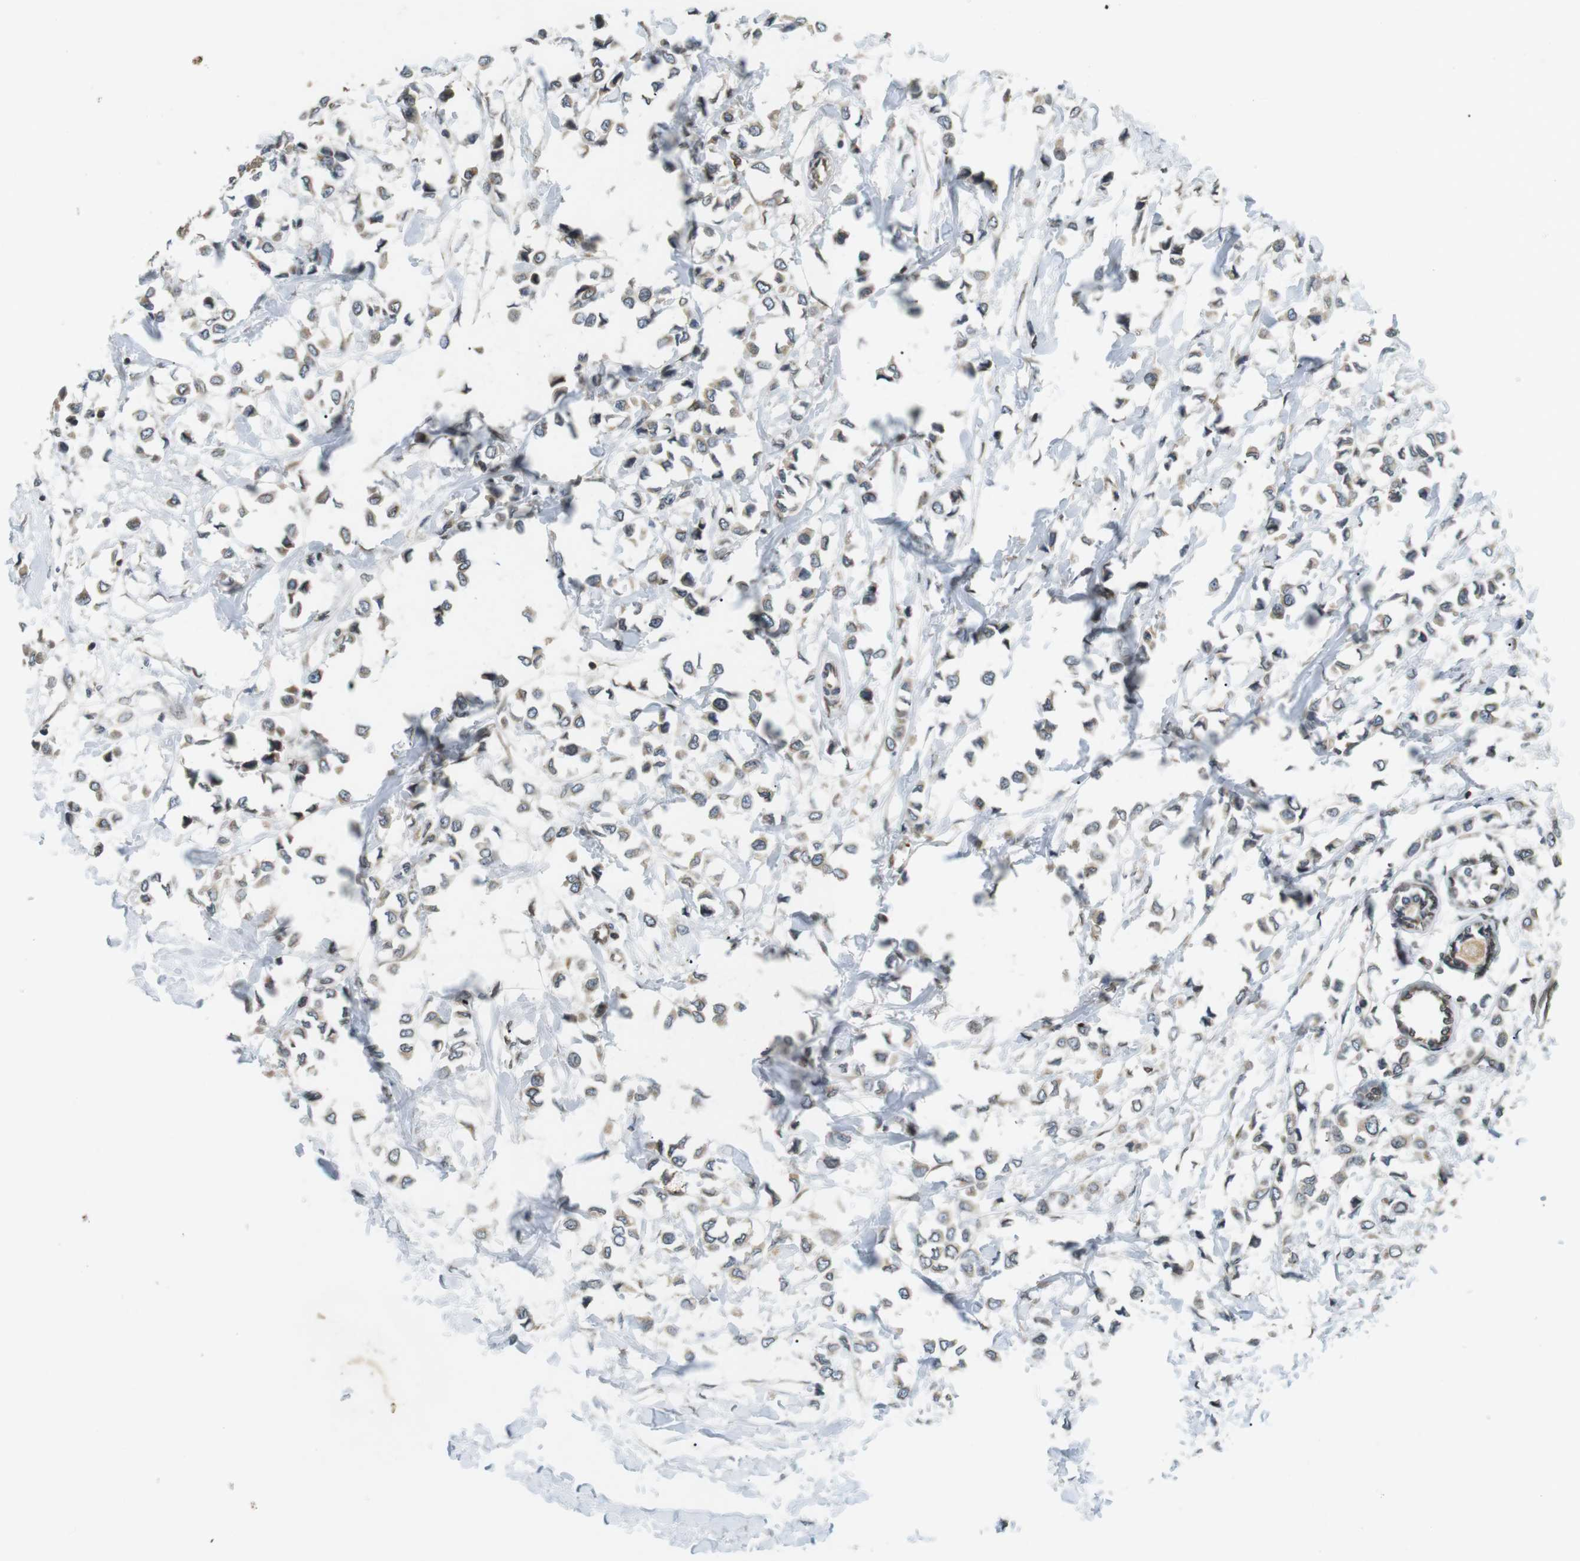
{"staining": {"intensity": "weak", "quantity": ">75%", "location": "cytoplasmic/membranous"}, "tissue": "breast cancer", "cell_type": "Tumor cells", "image_type": "cancer", "snomed": [{"axis": "morphology", "description": "Lobular carcinoma"}, {"axis": "topography", "description": "Breast"}], "caption": "IHC (DAB) staining of breast lobular carcinoma exhibits weak cytoplasmic/membranous protein staining in about >75% of tumor cells.", "gene": "TMX4", "patient": {"sex": "female", "age": 51}}